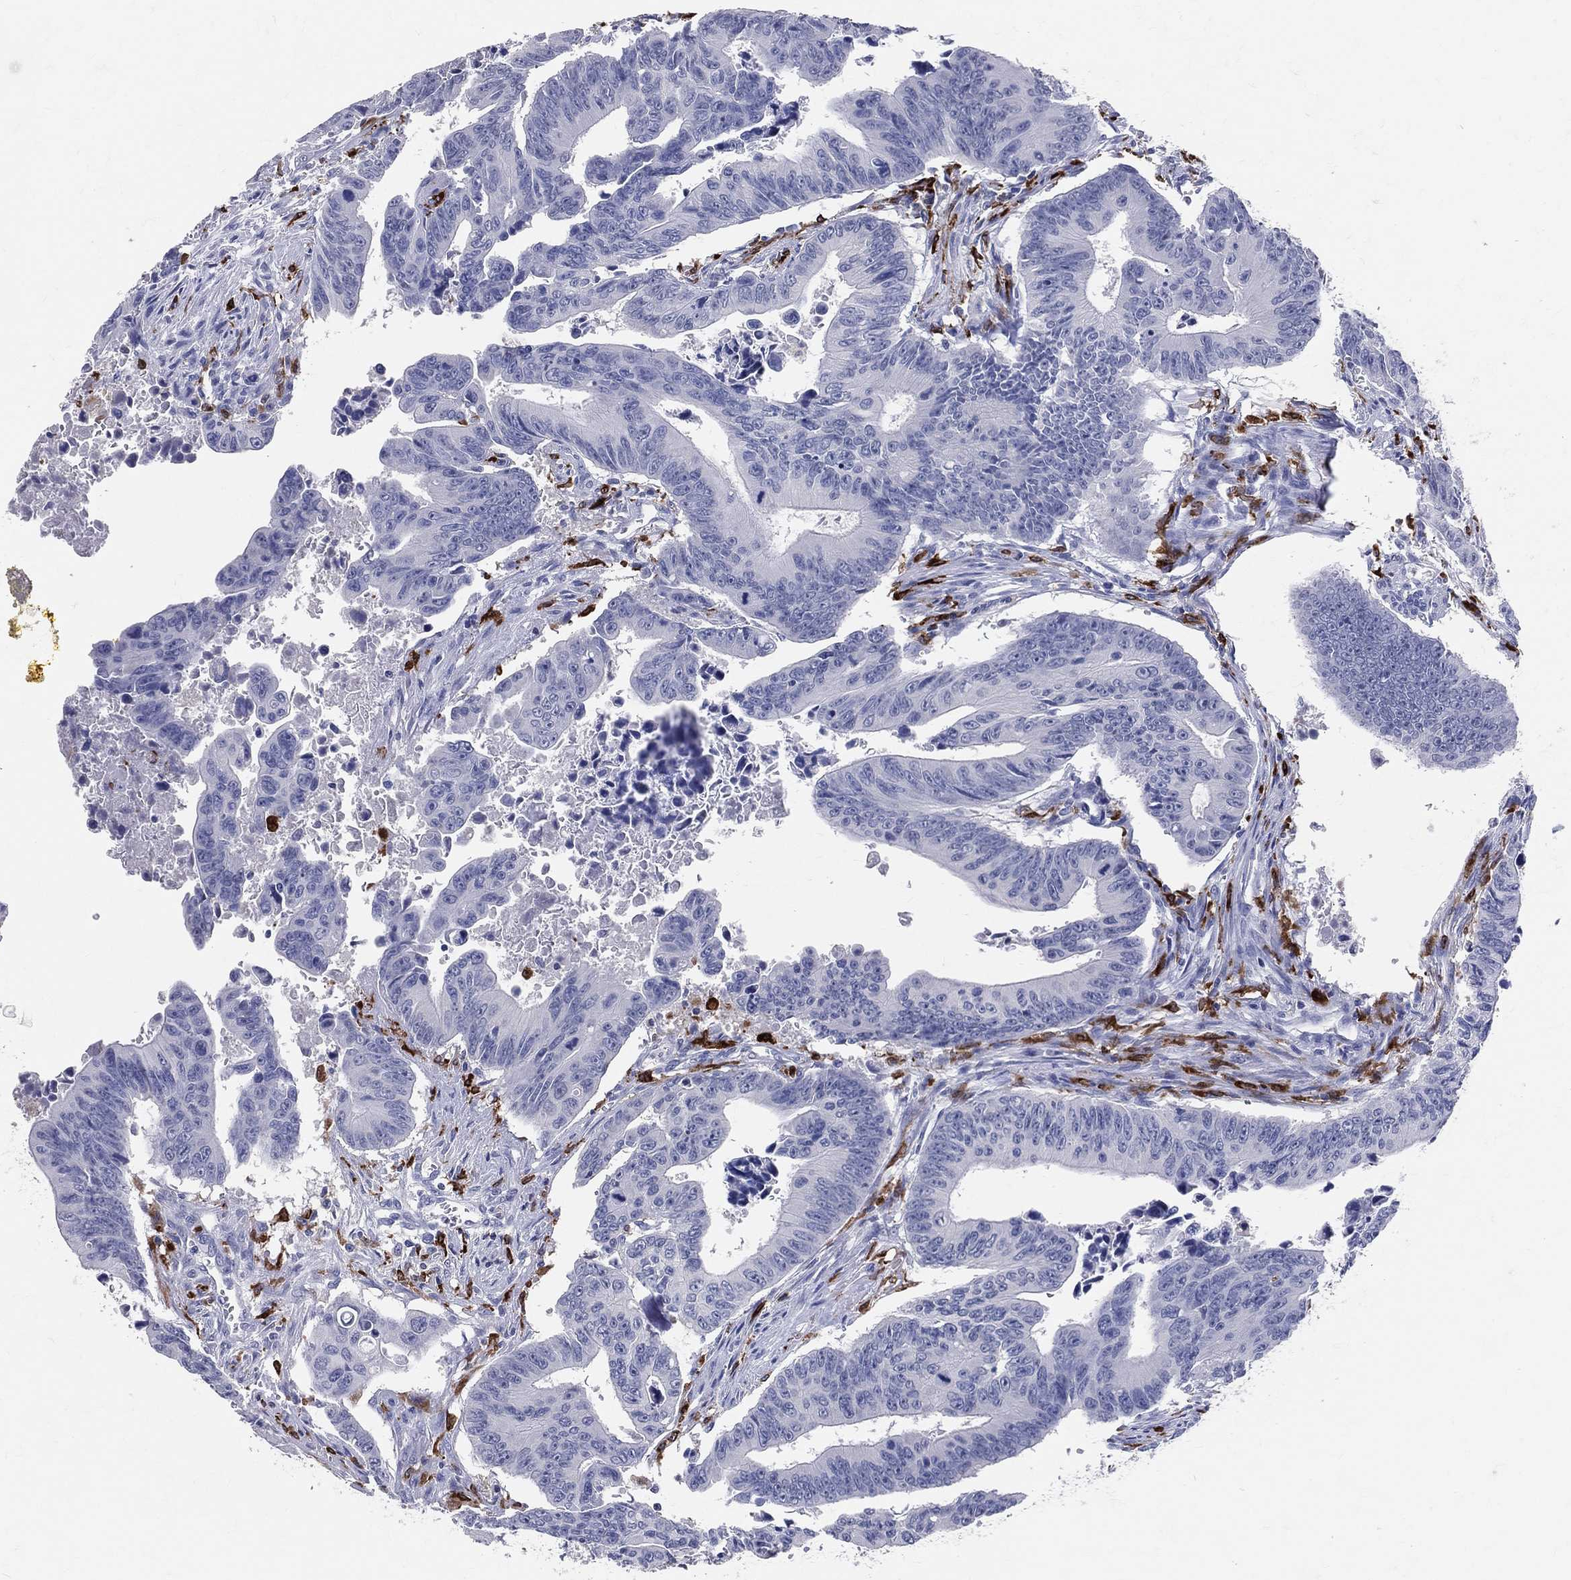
{"staining": {"intensity": "negative", "quantity": "none", "location": "none"}, "tissue": "colorectal cancer", "cell_type": "Tumor cells", "image_type": "cancer", "snomed": [{"axis": "morphology", "description": "Adenocarcinoma, NOS"}, {"axis": "topography", "description": "Colon"}], "caption": "Tumor cells show no significant staining in colorectal cancer (adenocarcinoma). (DAB immunohistochemistry visualized using brightfield microscopy, high magnification).", "gene": "CD74", "patient": {"sex": "female", "age": 87}}